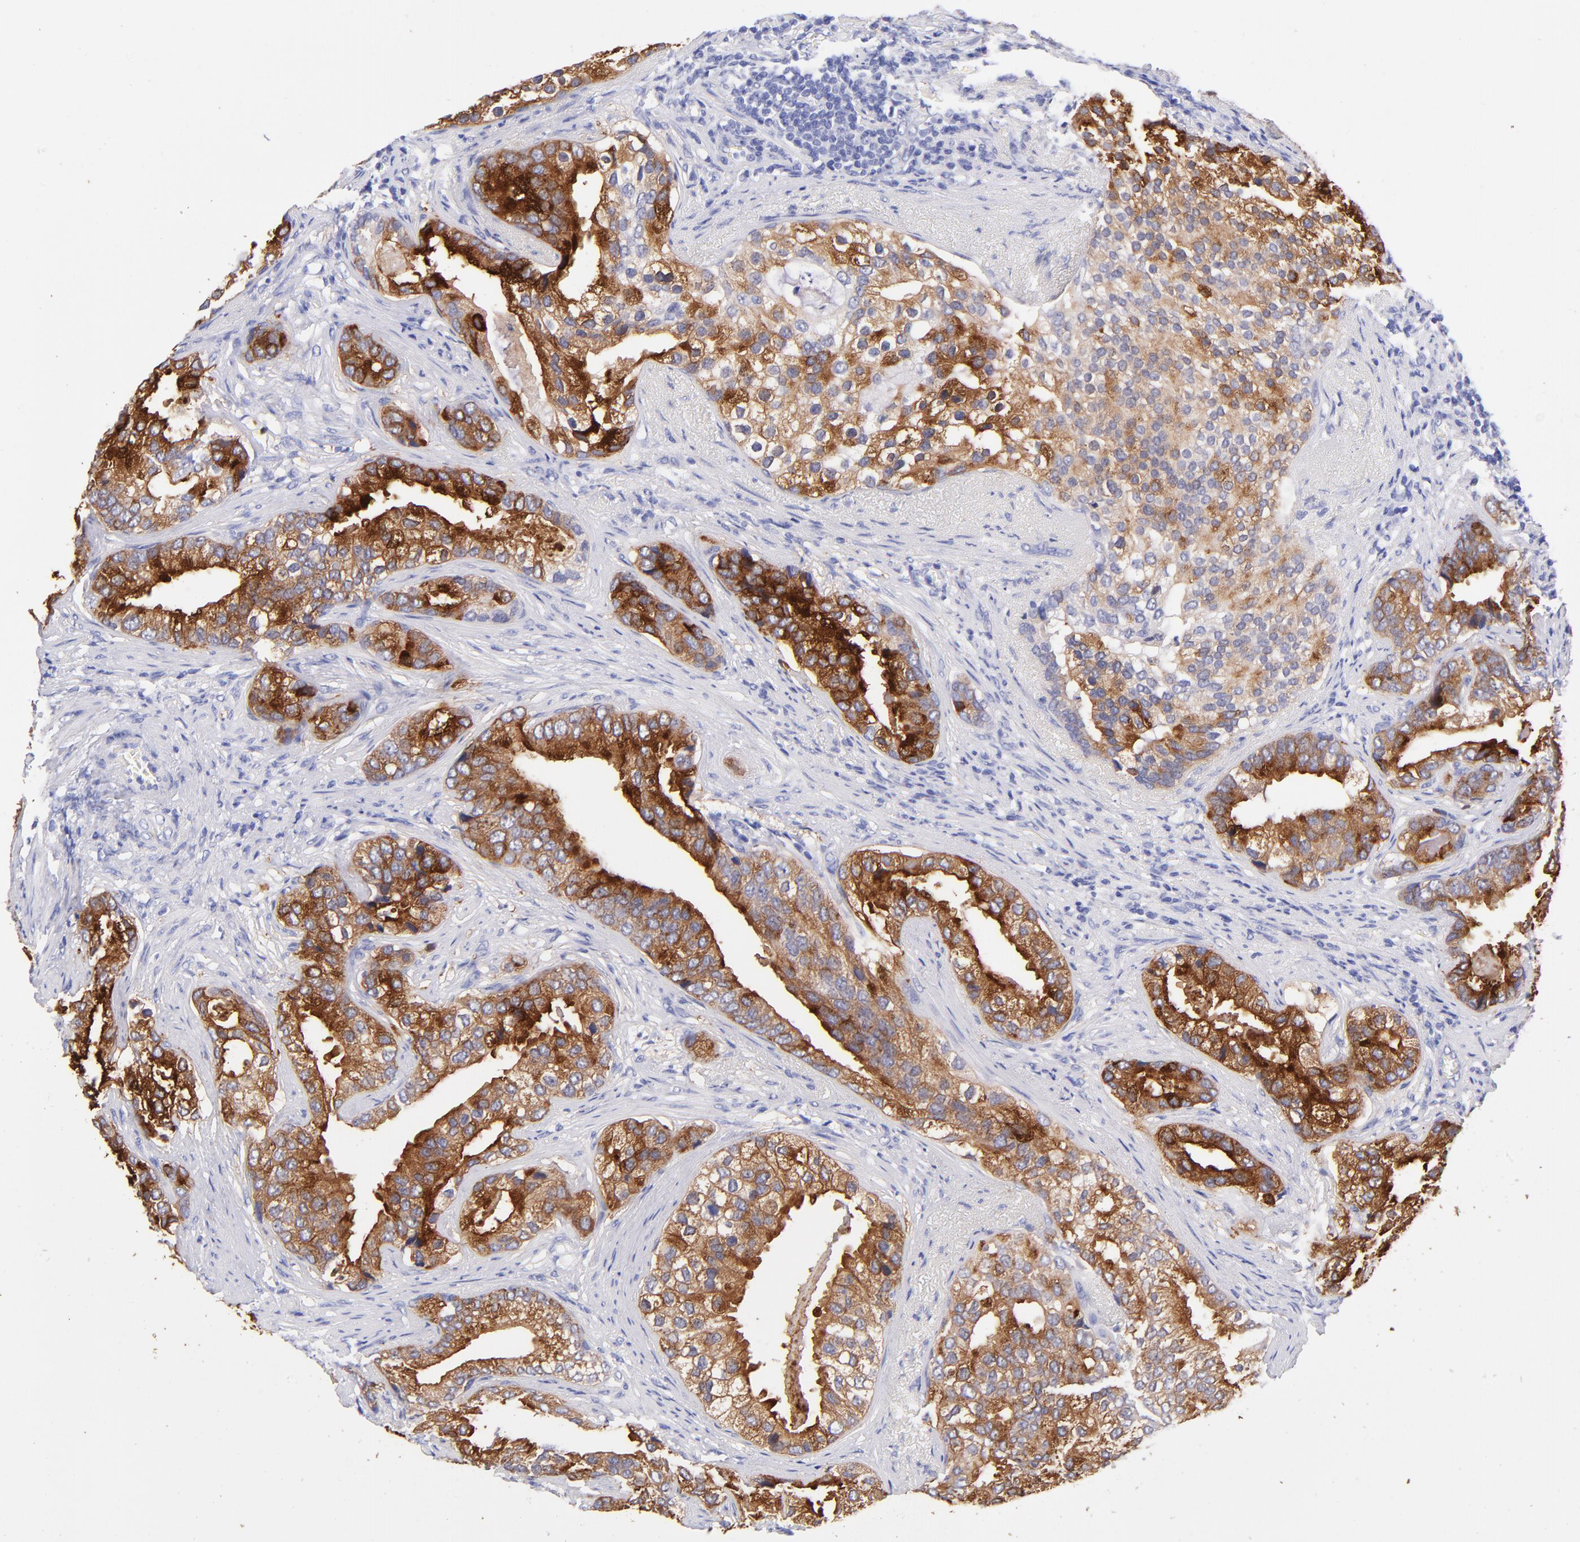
{"staining": {"intensity": "strong", "quantity": ">75%", "location": "cytoplasmic/membranous"}, "tissue": "prostate cancer", "cell_type": "Tumor cells", "image_type": "cancer", "snomed": [{"axis": "morphology", "description": "Adenocarcinoma, Low grade"}, {"axis": "topography", "description": "Prostate"}], "caption": "Adenocarcinoma (low-grade) (prostate) was stained to show a protein in brown. There is high levels of strong cytoplasmic/membranous staining in approximately >75% of tumor cells.", "gene": "RAB3B", "patient": {"sex": "male", "age": 71}}